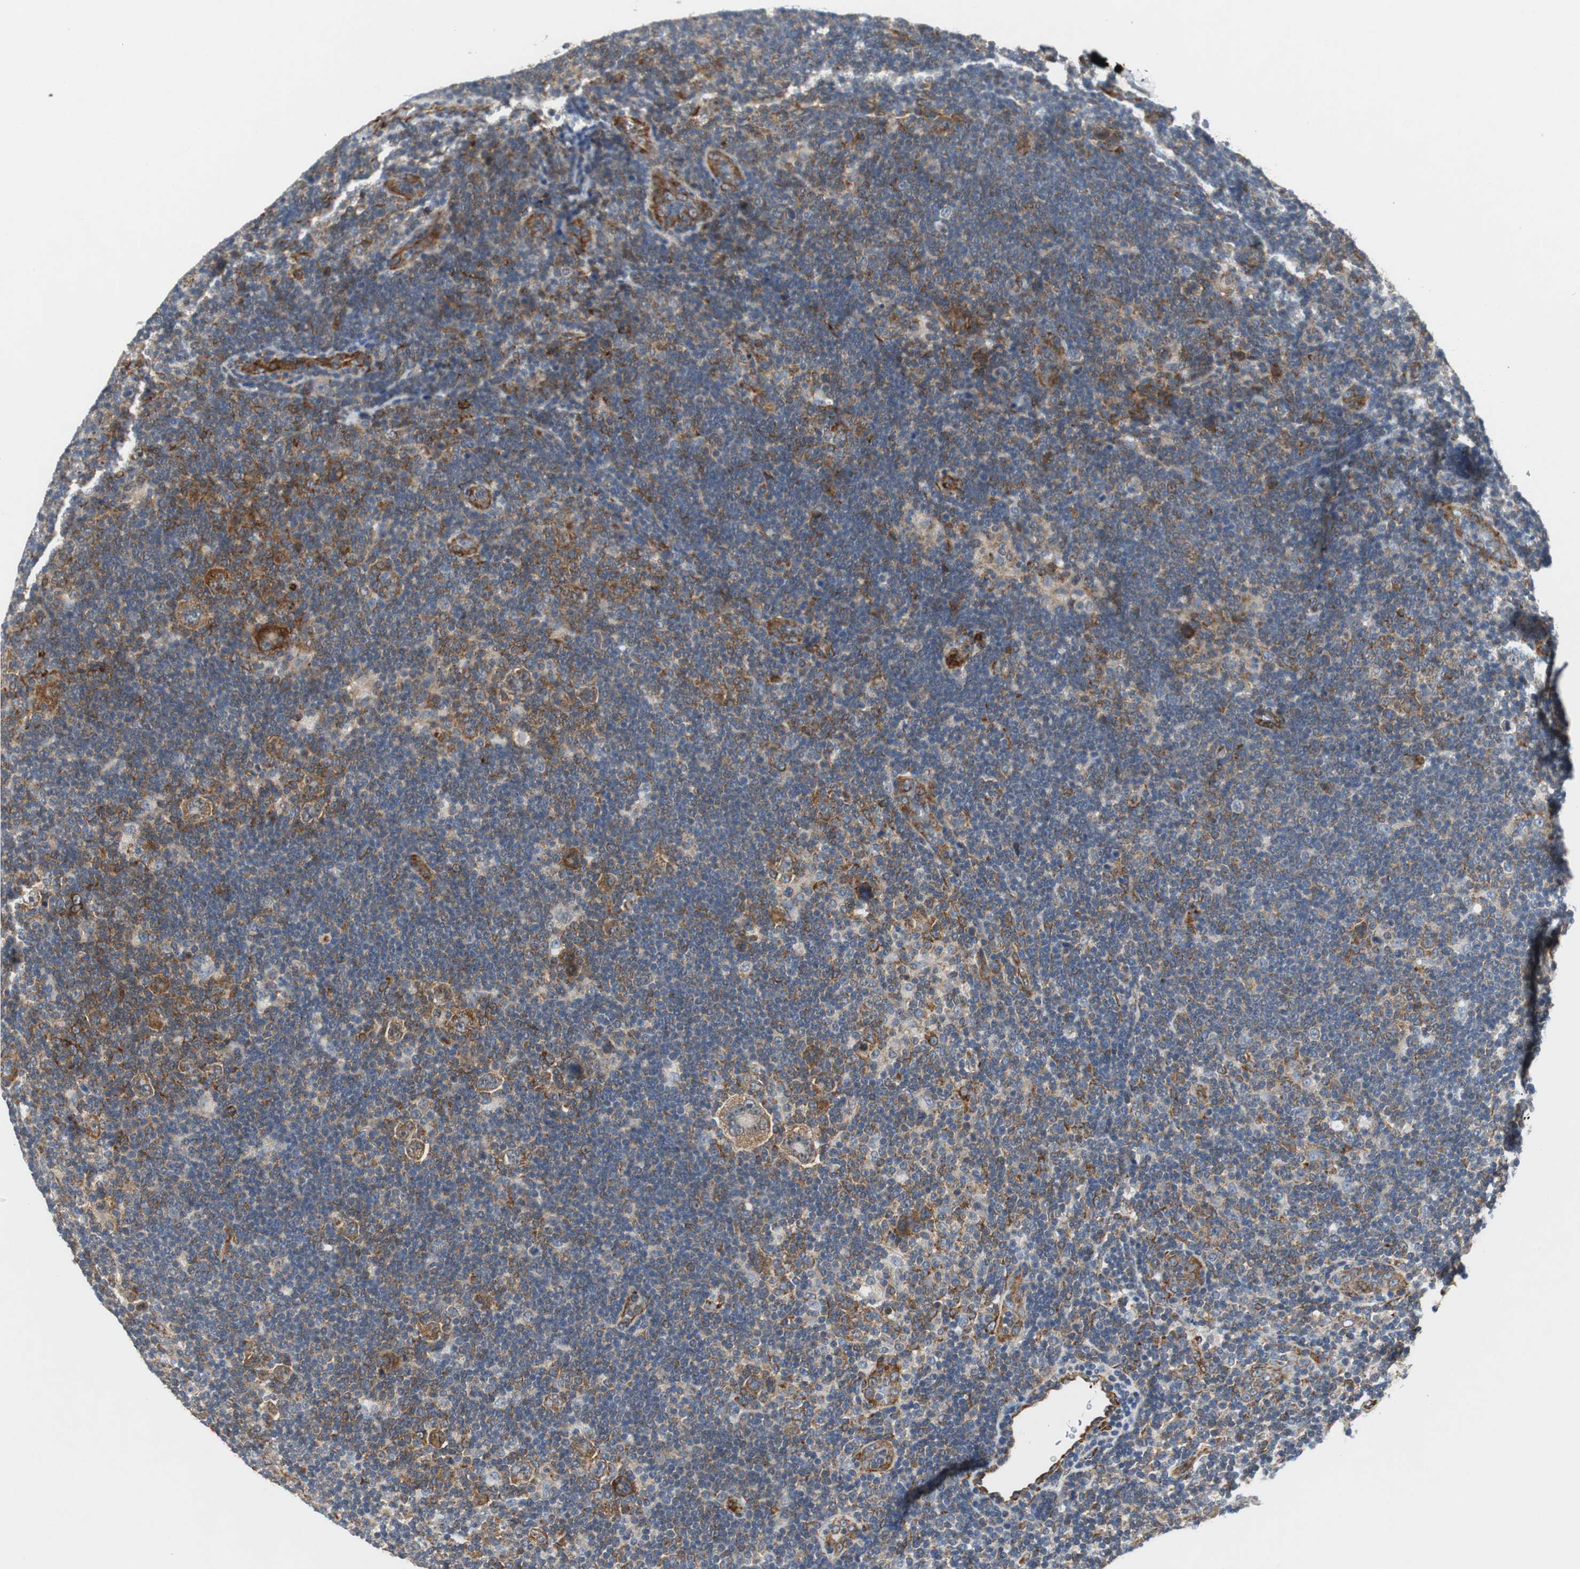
{"staining": {"intensity": "moderate", "quantity": "25%-75%", "location": "cytoplasmic/membranous"}, "tissue": "lymphoma", "cell_type": "Tumor cells", "image_type": "cancer", "snomed": [{"axis": "morphology", "description": "Hodgkin's disease, NOS"}, {"axis": "topography", "description": "Lymph node"}], "caption": "The immunohistochemical stain shows moderate cytoplasmic/membranous staining in tumor cells of Hodgkin's disease tissue.", "gene": "ISCU", "patient": {"sex": "female", "age": 57}}